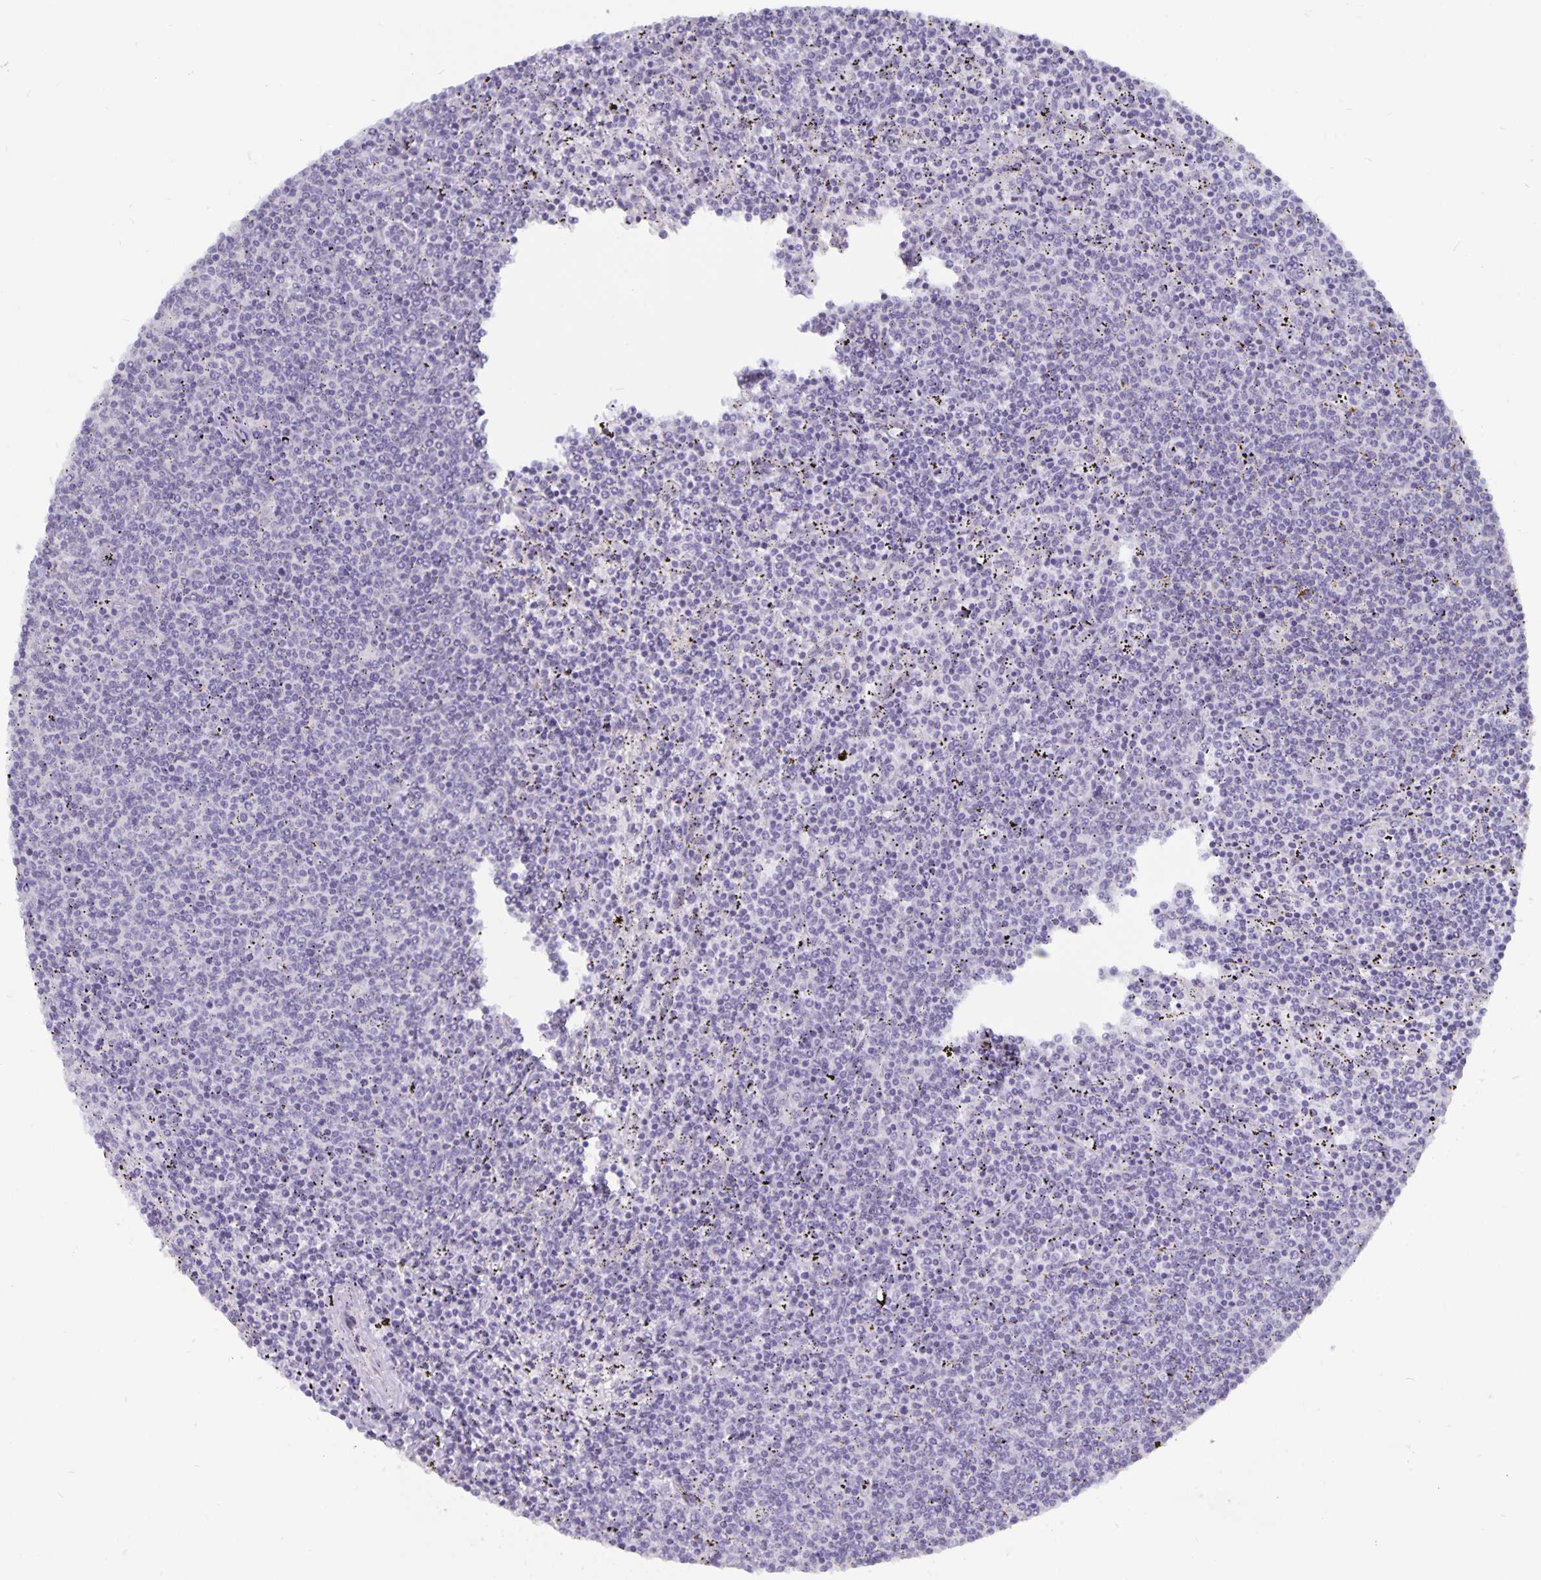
{"staining": {"intensity": "negative", "quantity": "none", "location": "none"}, "tissue": "lymphoma", "cell_type": "Tumor cells", "image_type": "cancer", "snomed": [{"axis": "morphology", "description": "Malignant lymphoma, non-Hodgkin's type, Low grade"}, {"axis": "topography", "description": "Spleen"}], "caption": "Lymphoma stained for a protein using IHC displays no positivity tumor cells.", "gene": "PLCB3", "patient": {"sex": "female", "age": 50}}